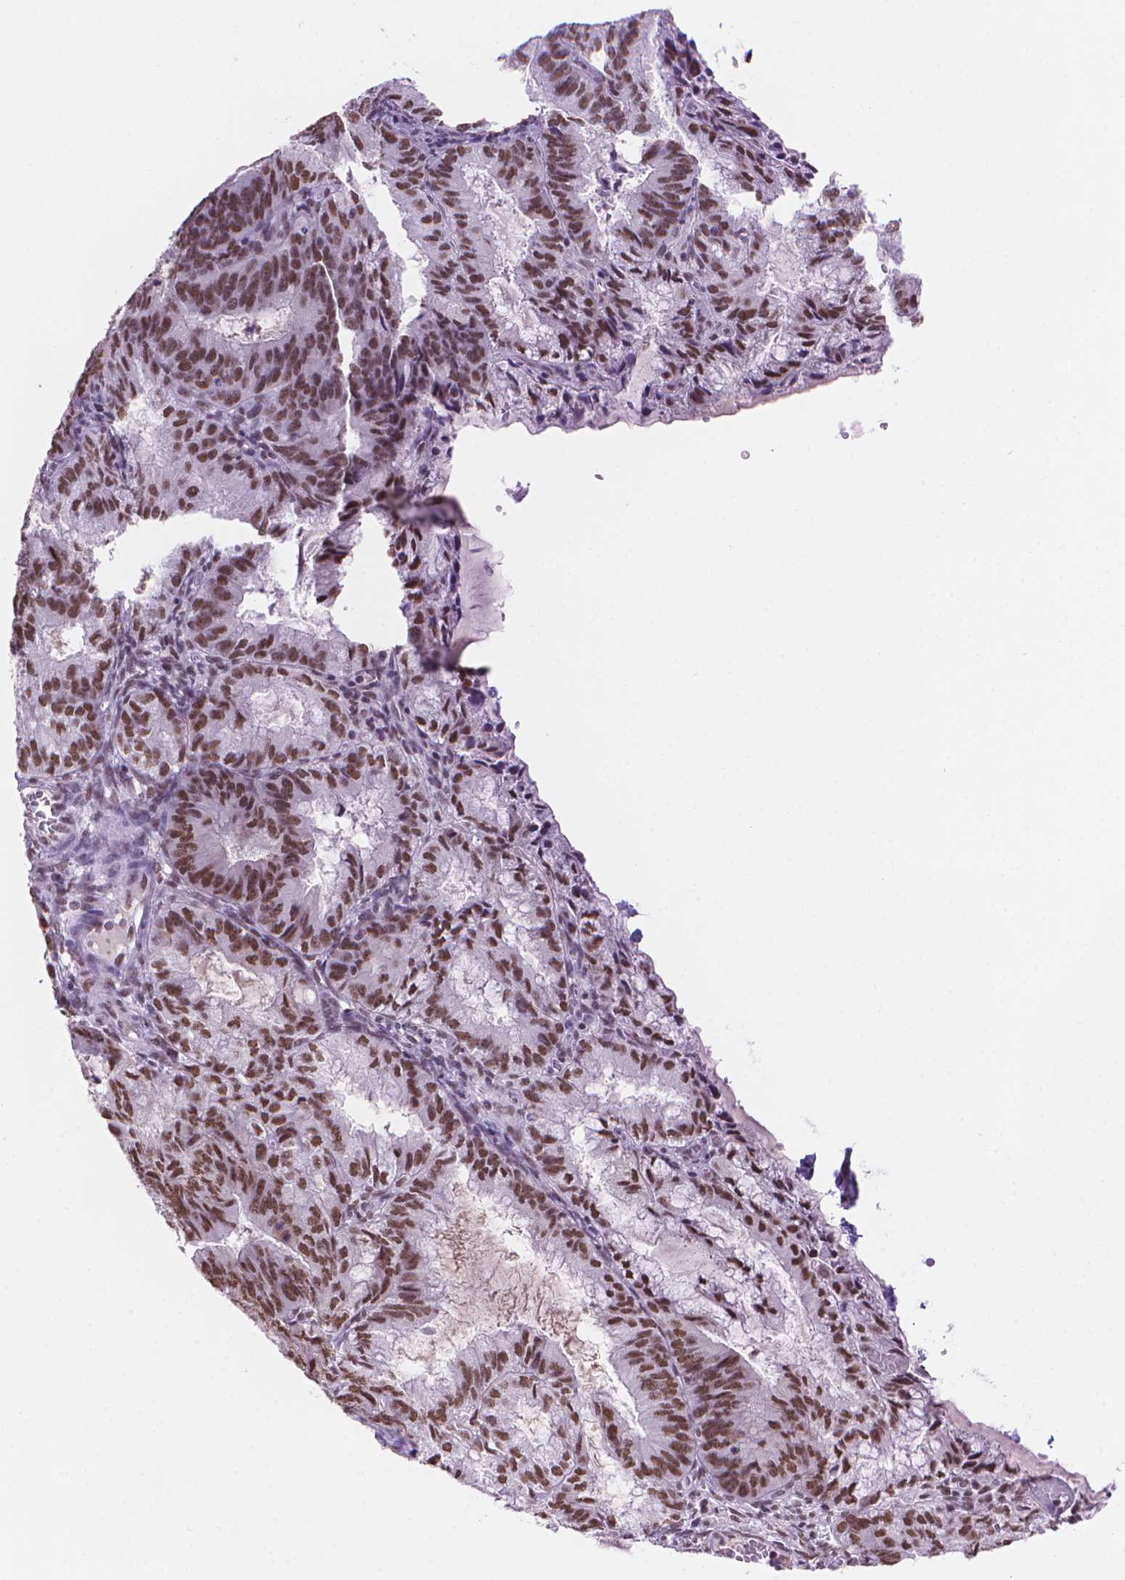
{"staining": {"intensity": "moderate", "quantity": ">75%", "location": "nuclear"}, "tissue": "endometrial cancer", "cell_type": "Tumor cells", "image_type": "cancer", "snomed": [{"axis": "morphology", "description": "Adenocarcinoma, NOS"}, {"axis": "topography", "description": "Endometrium"}], "caption": "High-power microscopy captured an IHC histopathology image of endometrial cancer, revealing moderate nuclear staining in approximately >75% of tumor cells.", "gene": "RPA4", "patient": {"sex": "female", "age": 86}}